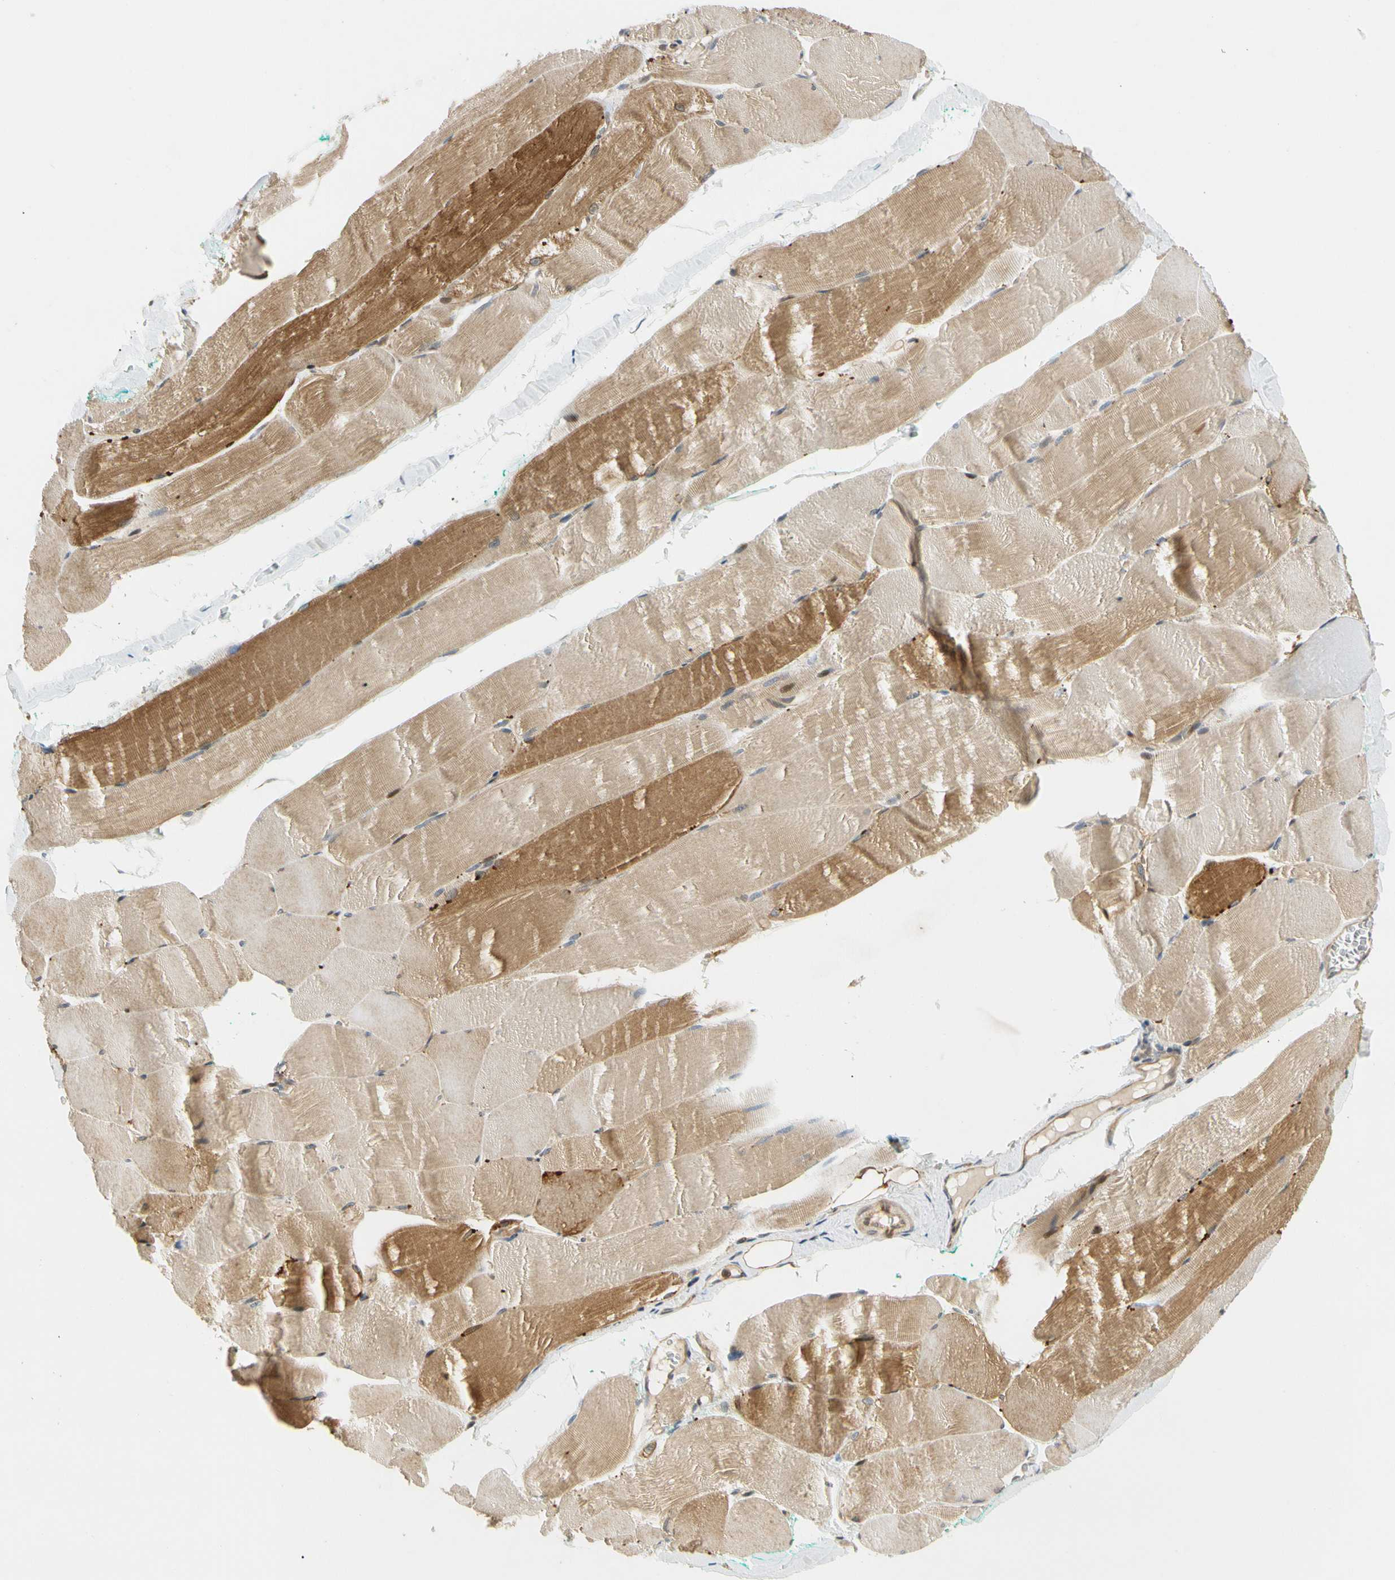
{"staining": {"intensity": "moderate", "quantity": ">75%", "location": "cytoplasmic/membranous"}, "tissue": "skeletal muscle", "cell_type": "Myocytes", "image_type": "normal", "snomed": [{"axis": "morphology", "description": "Normal tissue, NOS"}, {"axis": "morphology", "description": "Squamous cell carcinoma, NOS"}, {"axis": "topography", "description": "Skeletal muscle"}], "caption": "Protein staining of unremarkable skeletal muscle reveals moderate cytoplasmic/membranous expression in approximately >75% of myocytes.", "gene": "GATD1", "patient": {"sex": "male", "age": 51}}